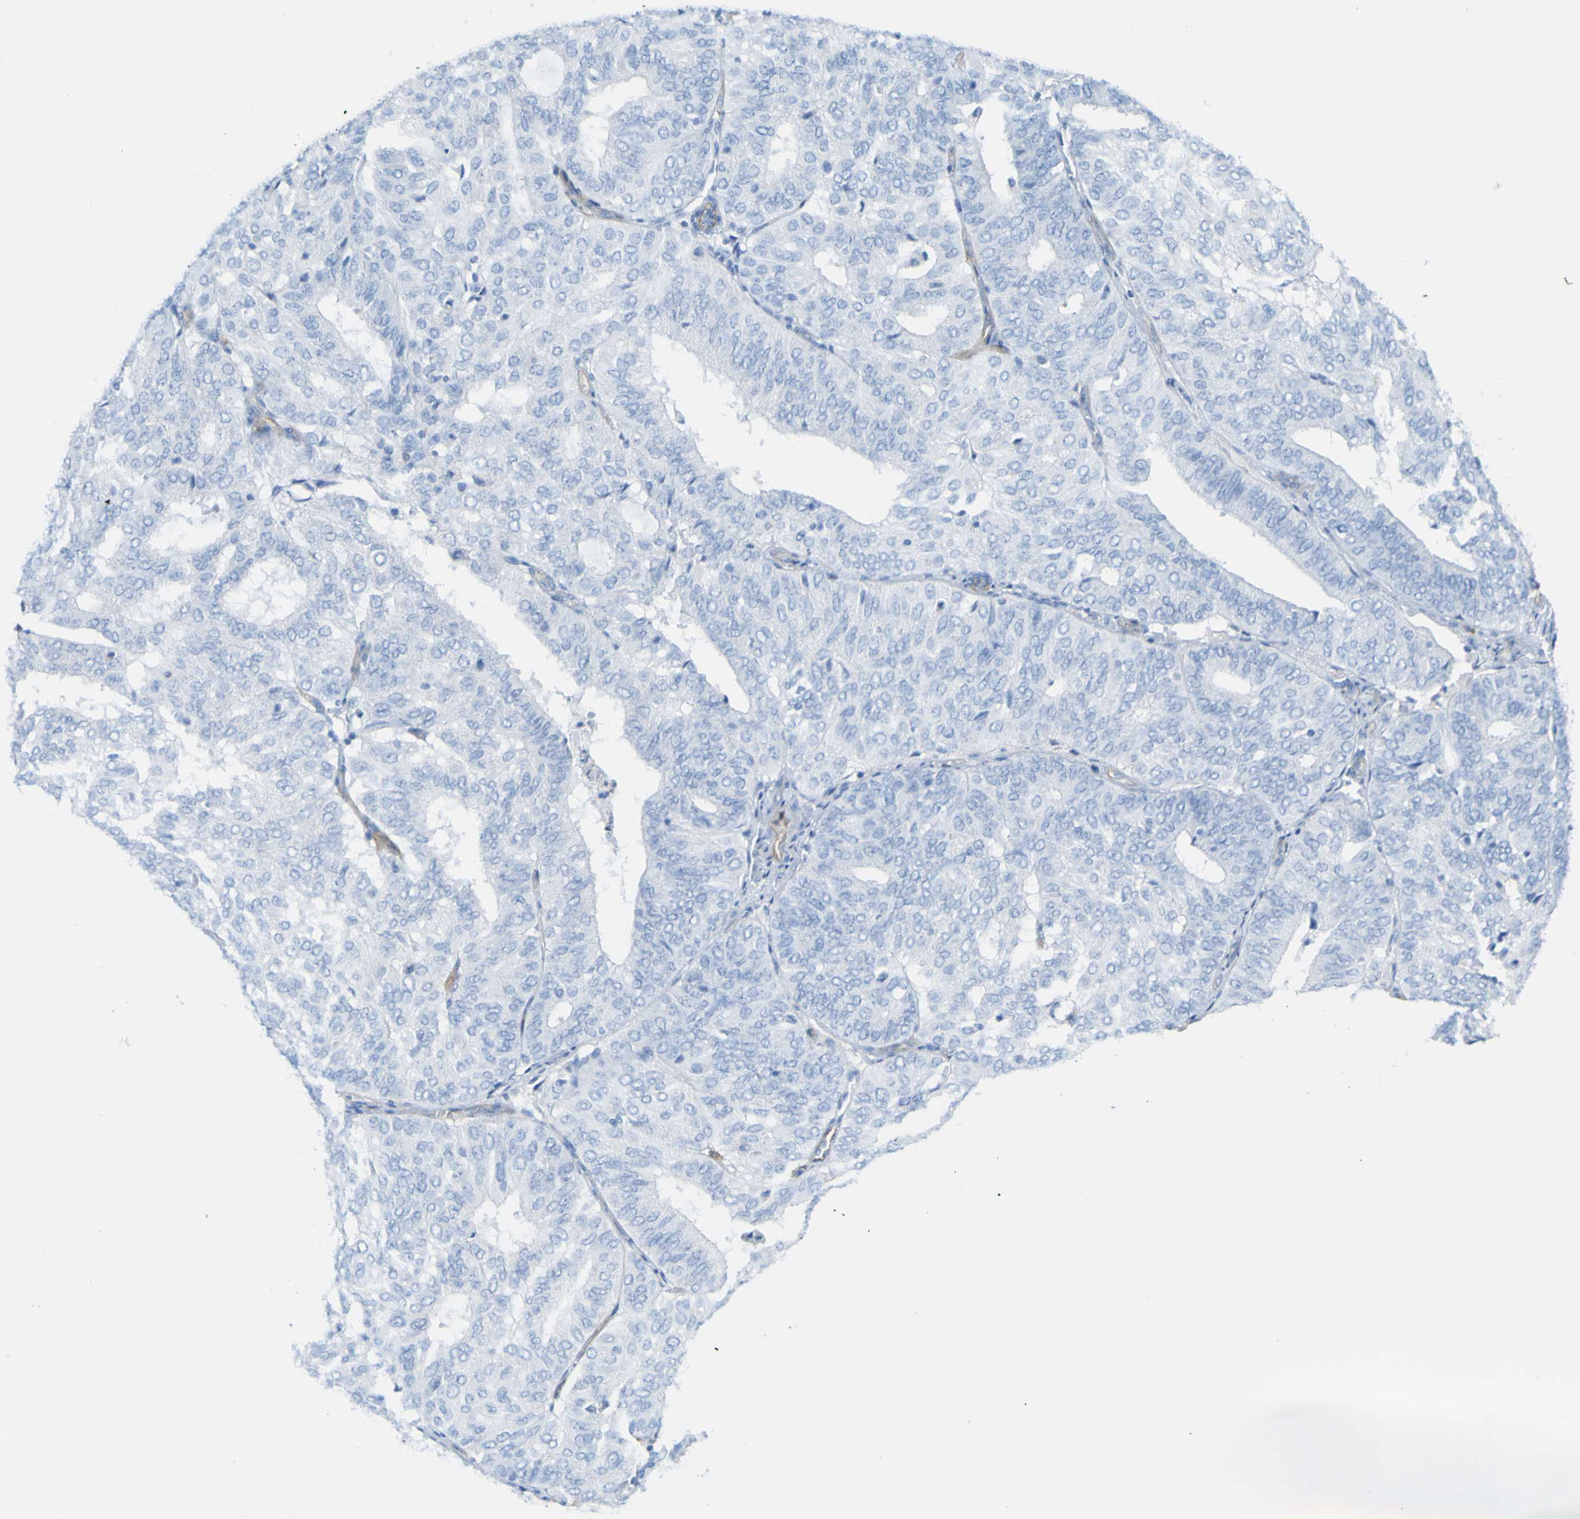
{"staining": {"intensity": "negative", "quantity": "none", "location": "none"}, "tissue": "endometrial cancer", "cell_type": "Tumor cells", "image_type": "cancer", "snomed": [{"axis": "morphology", "description": "Adenocarcinoma, NOS"}, {"axis": "topography", "description": "Uterus"}], "caption": "This photomicrograph is of endometrial cancer stained with IHC to label a protein in brown with the nuclei are counter-stained blue. There is no positivity in tumor cells.", "gene": "CD93", "patient": {"sex": "female", "age": 60}}